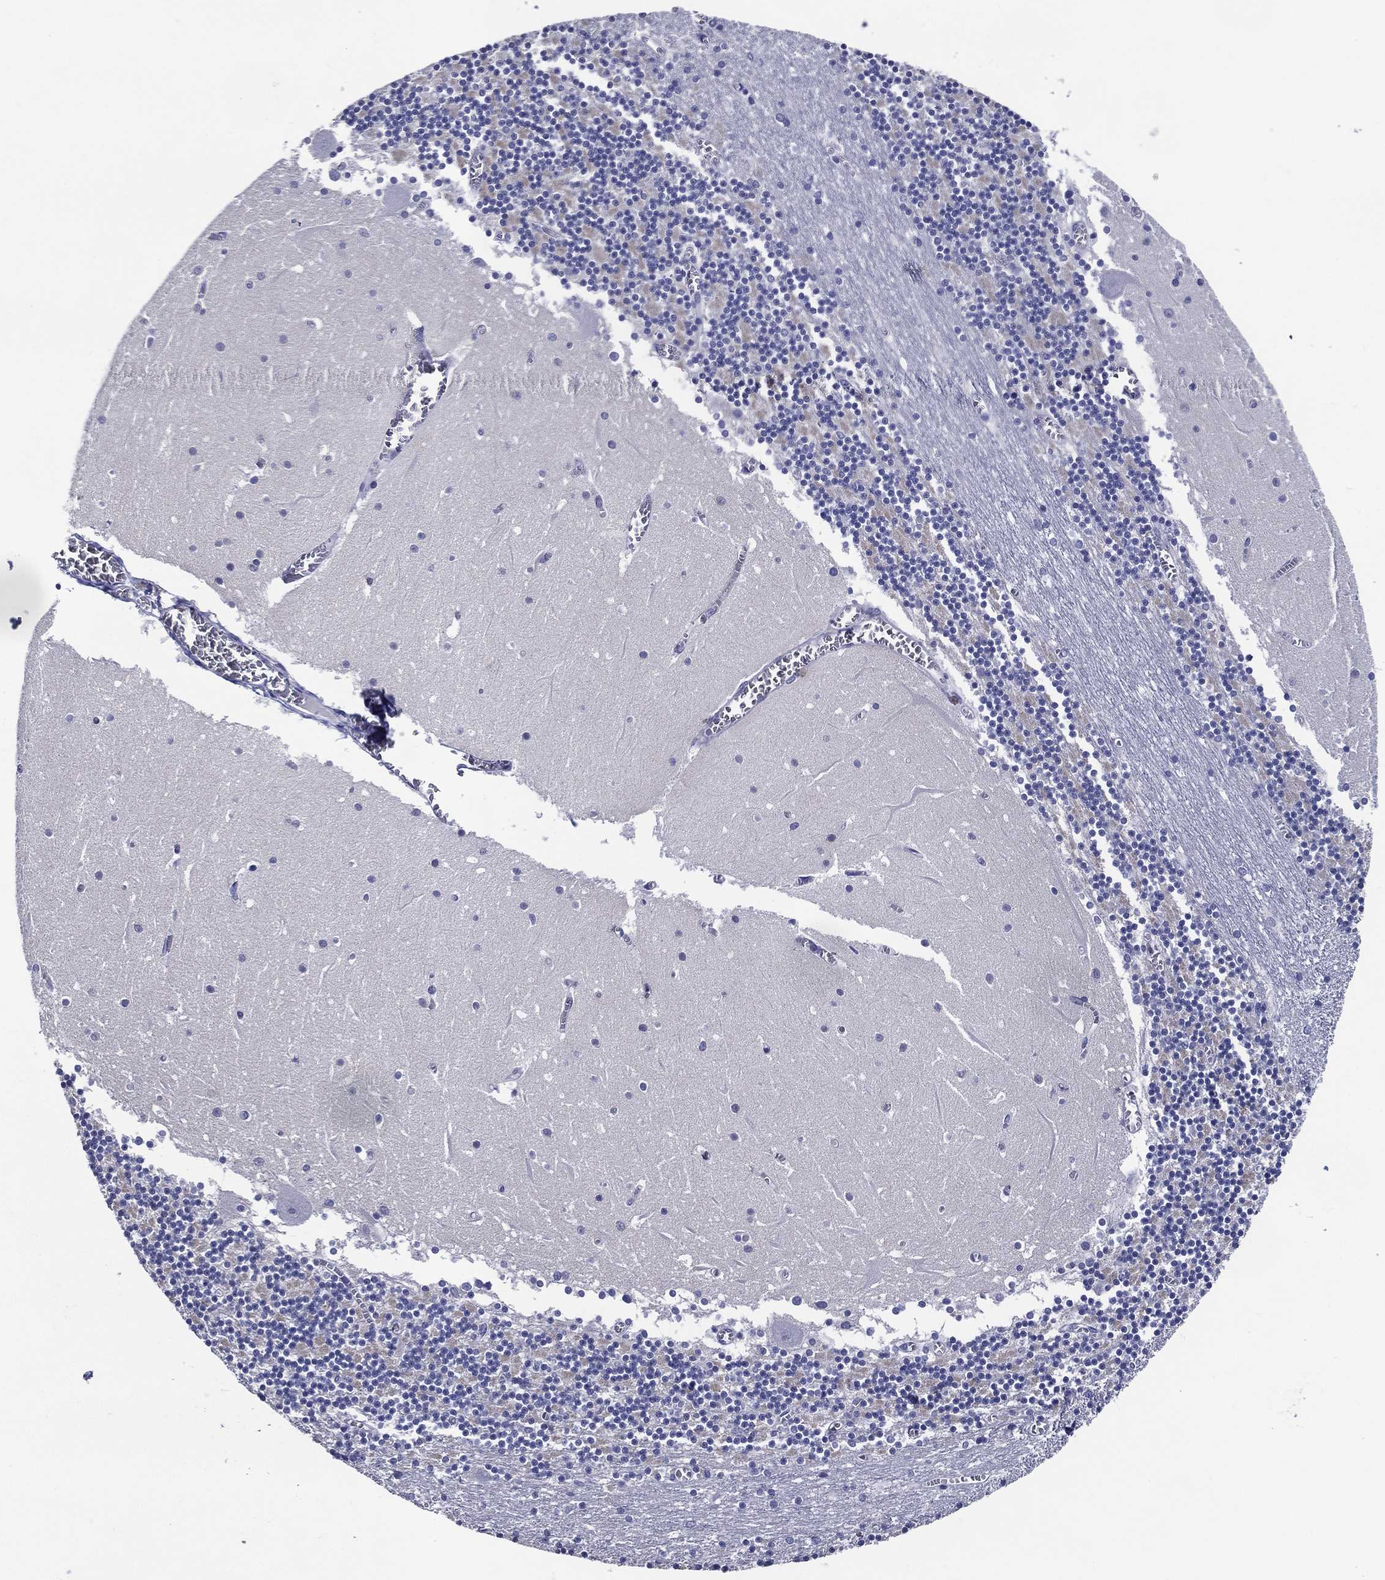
{"staining": {"intensity": "negative", "quantity": "none", "location": "none"}, "tissue": "cerebellum", "cell_type": "Cells in granular layer", "image_type": "normal", "snomed": [{"axis": "morphology", "description": "Normal tissue, NOS"}, {"axis": "topography", "description": "Cerebellum"}], "caption": "Benign cerebellum was stained to show a protein in brown. There is no significant positivity in cells in granular layer. The staining is performed using DAB brown chromogen with nuclei counter-stained in using hematoxylin.", "gene": "ACE2", "patient": {"sex": "female", "age": 28}}